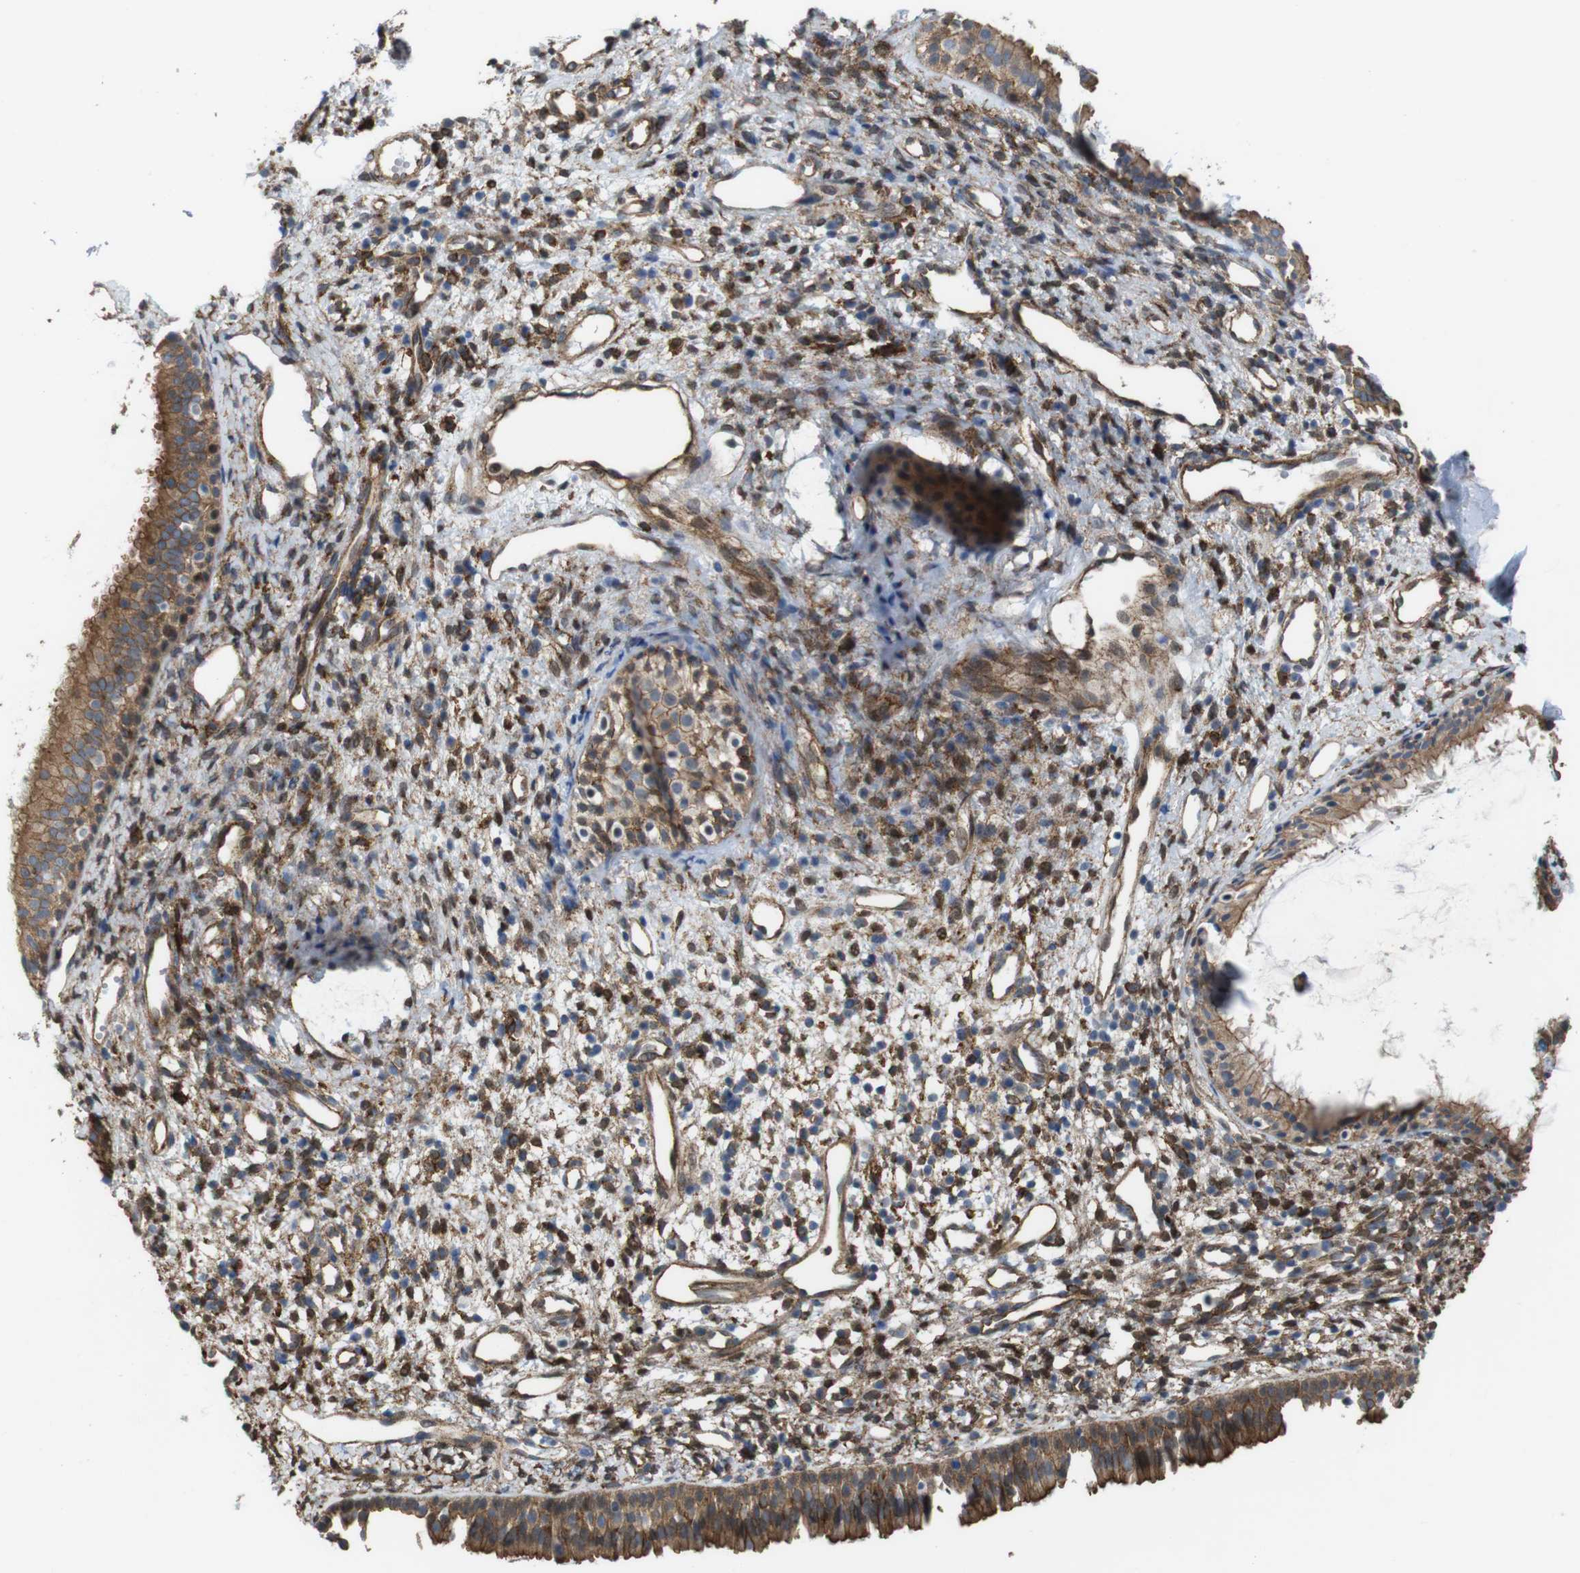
{"staining": {"intensity": "strong", "quantity": ">75%", "location": "cytoplasmic/membranous"}, "tissue": "nasopharynx", "cell_type": "Respiratory epithelial cells", "image_type": "normal", "snomed": [{"axis": "morphology", "description": "Normal tissue, NOS"}, {"axis": "topography", "description": "Nasopharynx"}], "caption": "Immunohistochemical staining of normal human nasopharynx reveals high levels of strong cytoplasmic/membranous staining in about >75% of respiratory epithelial cells. (Stains: DAB (3,3'-diaminobenzidine) in brown, nuclei in blue, Microscopy: brightfield microscopy at high magnification).", "gene": "PTGER4", "patient": {"sex": "male", "age": 22}}